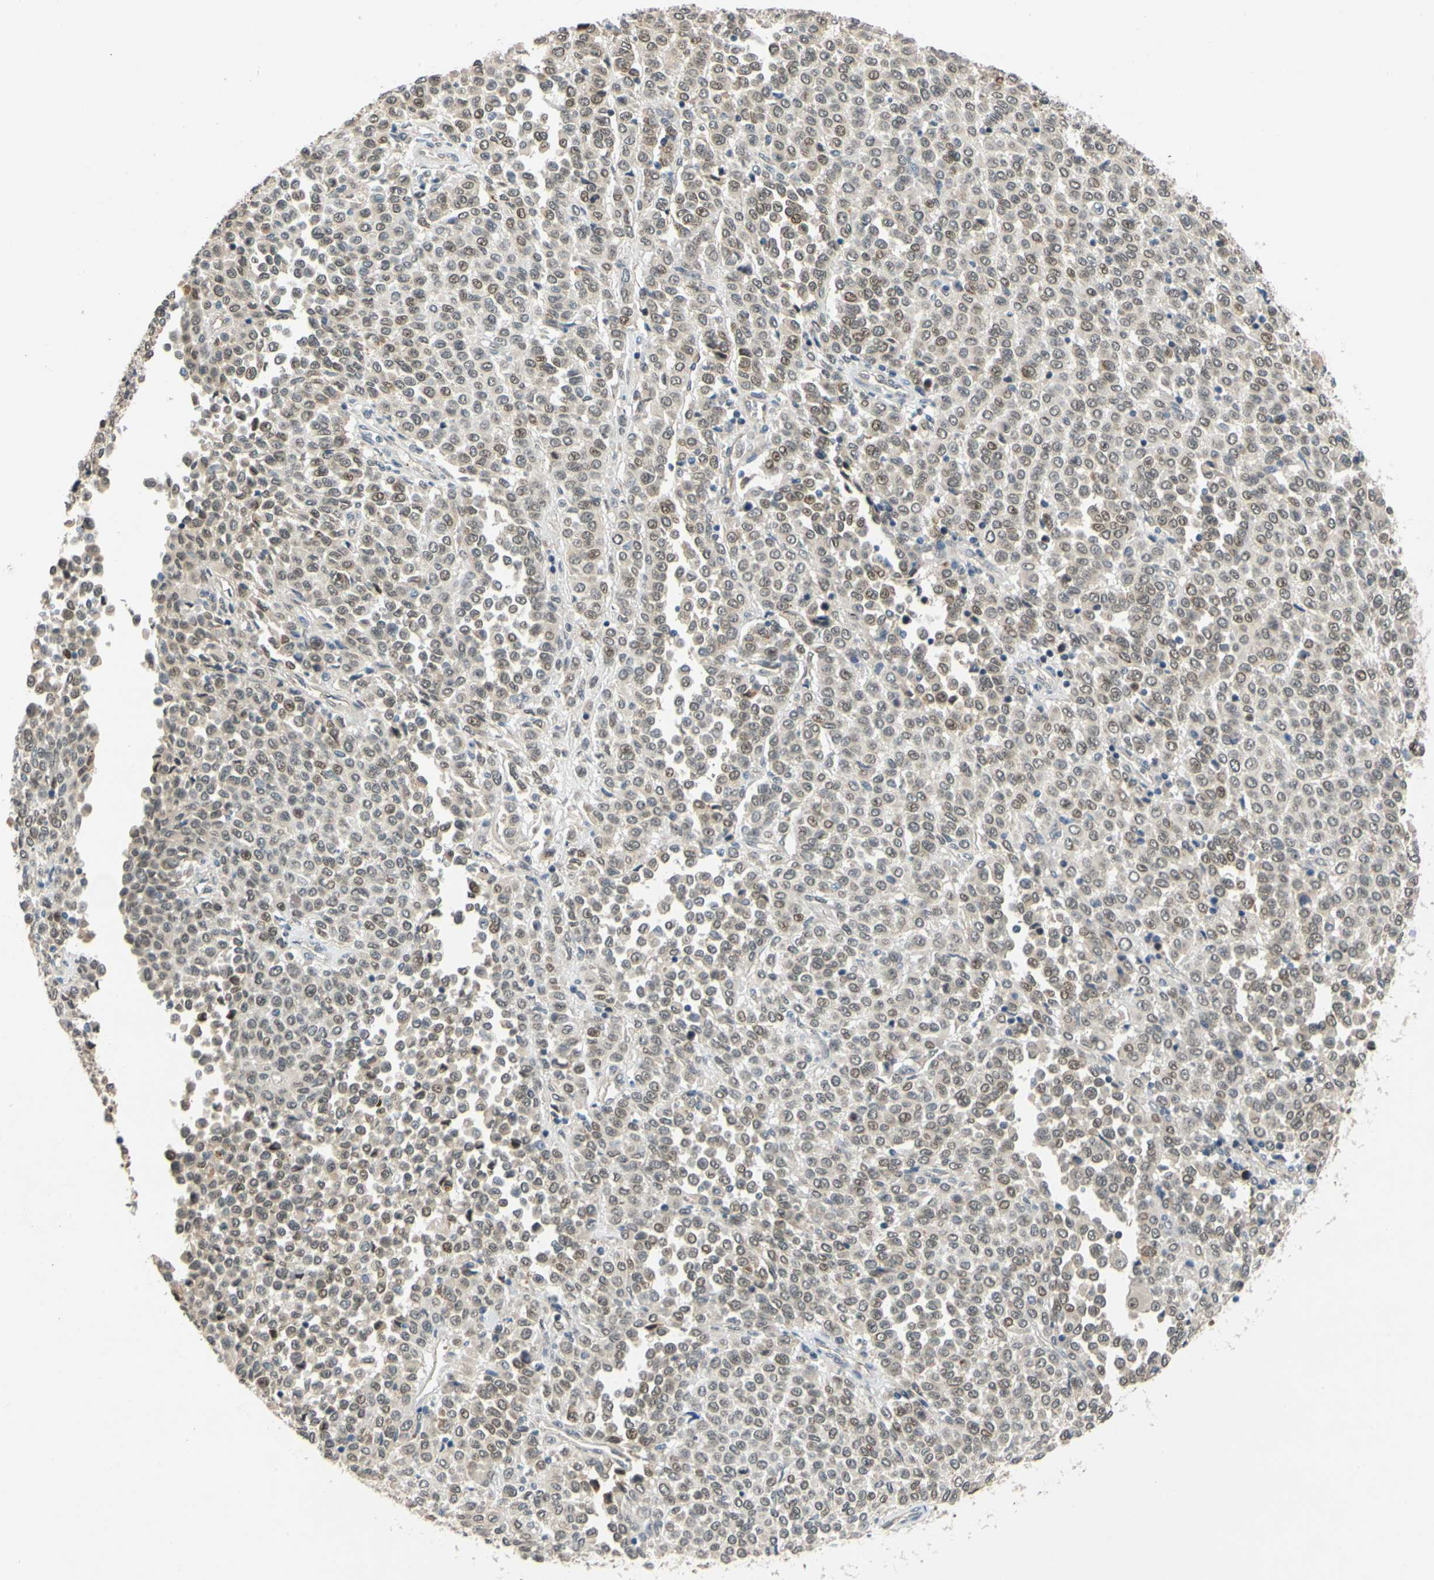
{"staining": {"intensity": "weak", "quantity": ">75%", "location": "cytoplasmic/membranous,nuclear"}, "tissue": "melanoma", "cell_type": "Tumor cells", "image_type": "cancer", "snomed": [{"axis": "morphology", "description": "Malignant melanoma, Metastatic site"}, {"axis": "topography", "description": "Pancreas"}], "caption": "Immunohistochemistry (IHC) image of neoplastic tissue: human malignant melanoma (metastatic site) stained using immunohistochemistry (IHC) reveals low levels of weak protein expression localized specifically in the cytoplasmic/membranous and nuclear of tumor cells, appearing as a cytoplasmic/membranous and nuclear brown color.", "gene": "POGZ", "patient": {"sex": "female", "age": 30}}